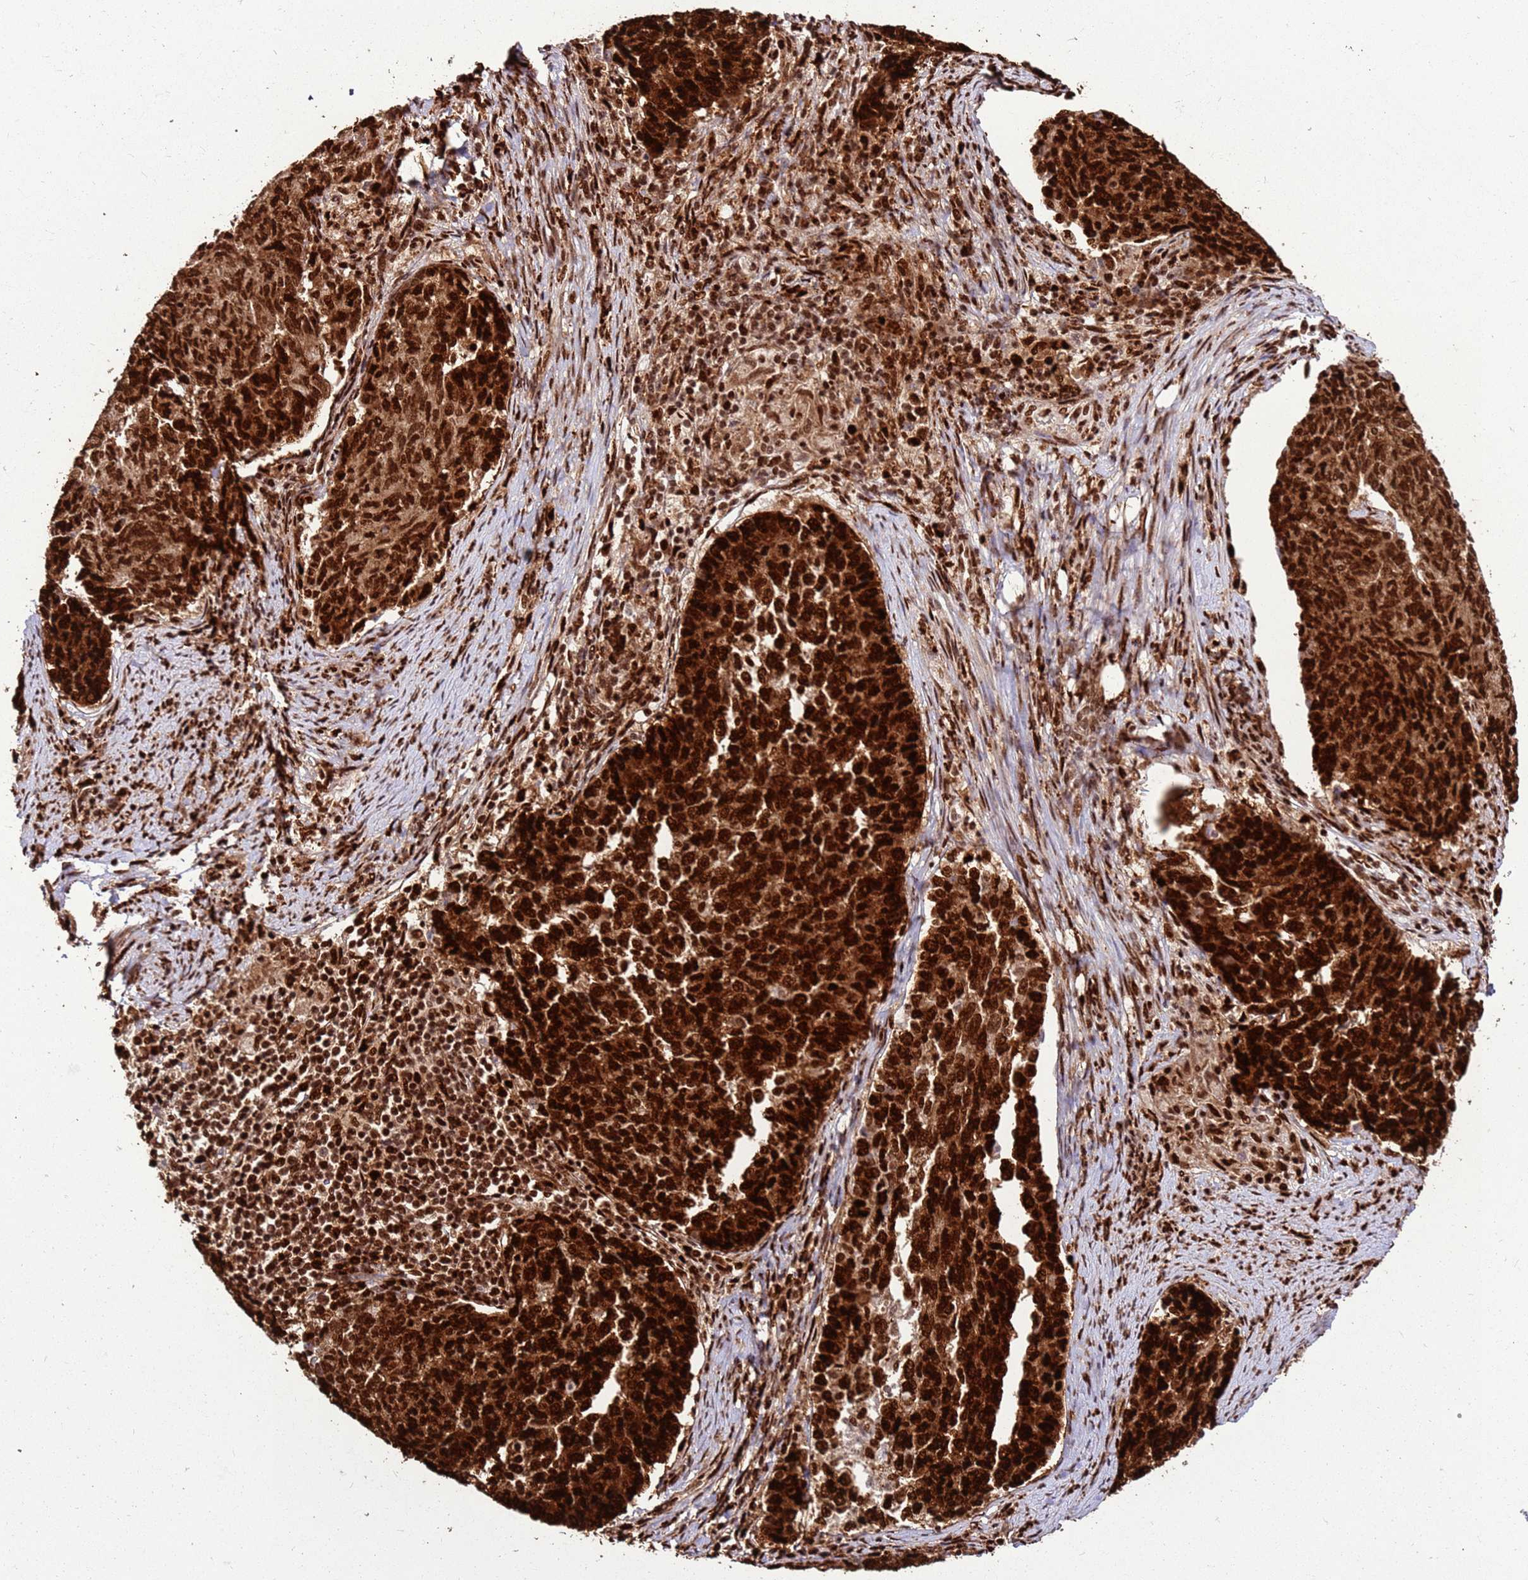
{"staining": {"intensity": "strong", "quantity": ">75%", "location": "nuclear"}, "tissue": "endometrial cancer", "cell_type": "Tumor cells", "image_type": "cancer", "snomed": [{"axis": "morphology", "description": "Adenocarcinoma, NOS"}, {"axis": "topography", "description": "Endometrium"}], "caption": "Immunohistochemistry (IHC) histopathology image of neoplastic tissue: endometrial cancer stained using IHC demonstrates high levels of strong protein expression localized specifically in the nuclear of tumor cells, appearing as a nuclear brown color.", "gene": "HNRNPAB", "patient": {"sex": "female", "age": 80}}